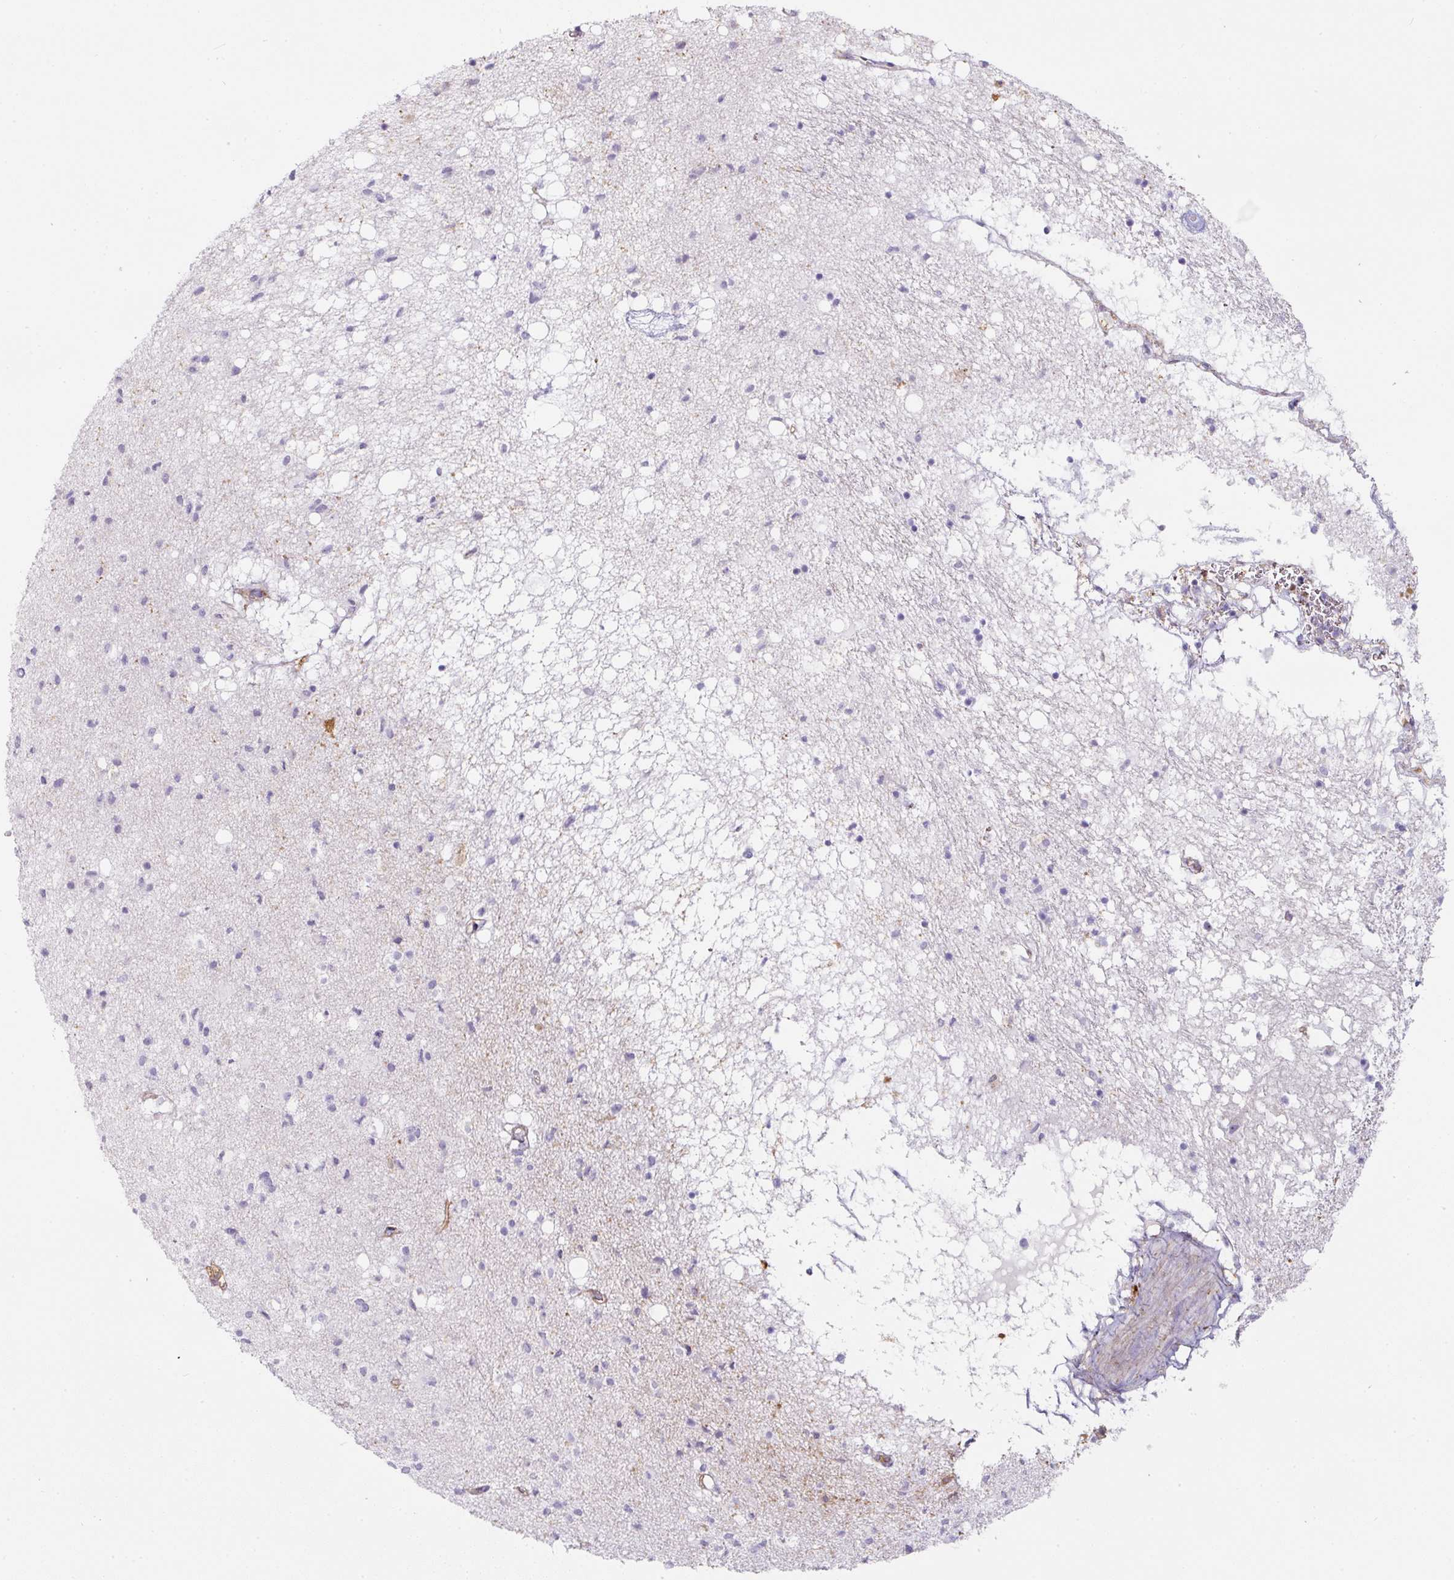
{"staining": {"intensity": "negative", "quantity": "none", "location": "none"}, "tissue": "caudate", "cell_type": "Glial cells", "image_type": "normal", "snomed": [{"axis": "morphology", "description": "Normal tissue, NOS"}, {"axis": "topography", "description": "Lateral ventricle wall"}], "caption": "This image is of benign caudate stained with immunohistochemistry (IHC) to label a protein in brown with the nuclei are counter-stained blue. There is no staining in glial cells. Nuclei are stained in blue.", "gene": "OR52N1", "patient": {"sex": "male", "age": 58}}